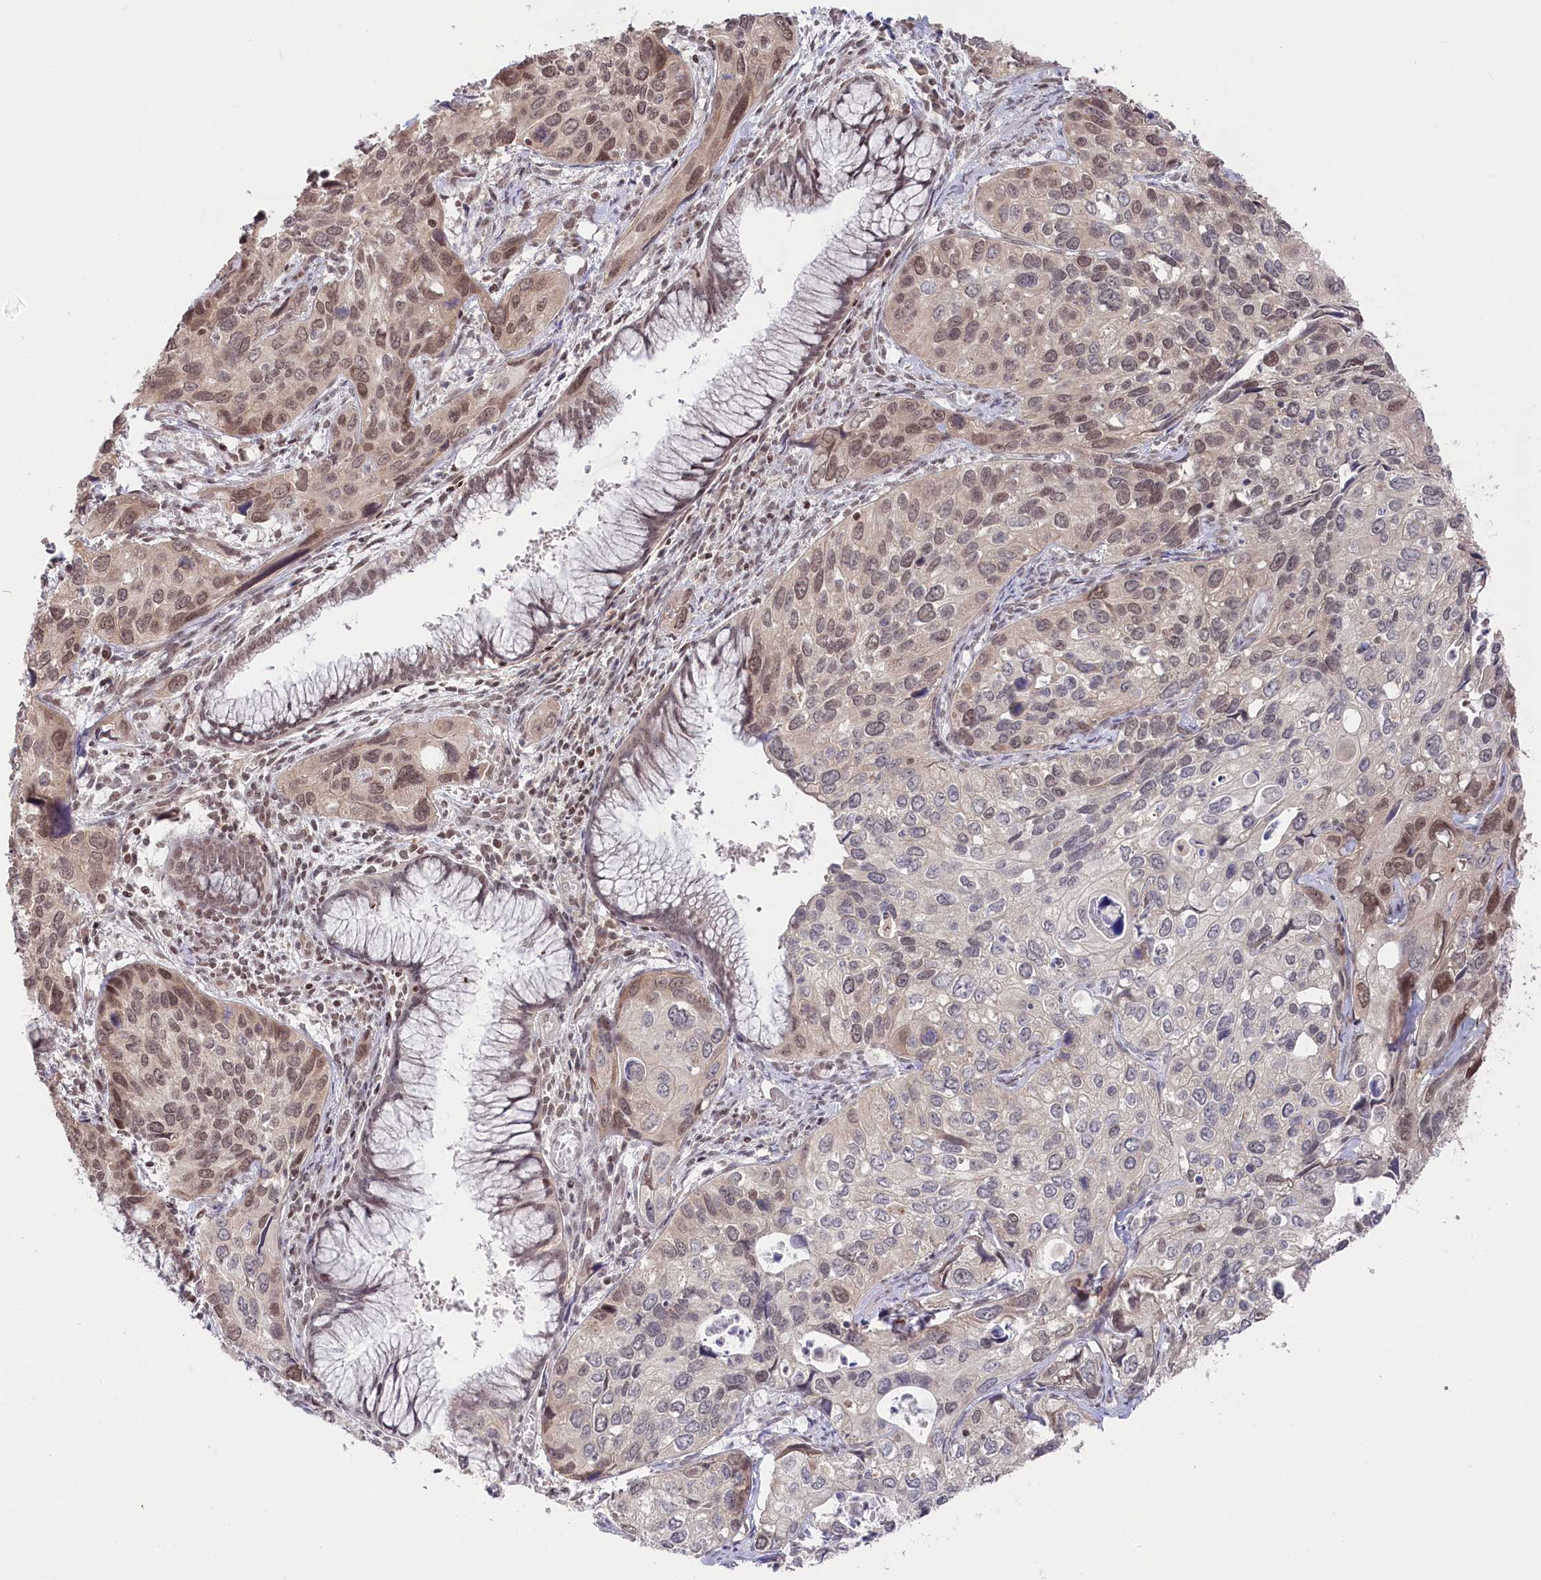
{"staining": {"intensity": "moderate", "quantity": "25%-75%", "location": "nuclear"}, "tissue": "cervical cancer", "cell_type": "Tumor cells", "image_type": "cancer", "snomed": [{"axis": "morphology", "description": "Squamous cell carcinoma, NOS"}, {"axis": "topography", "description": "Cervix"}], "caption": "Approximately 25%-75% of tumor cells in human cervical cancer (squamous cell carcinoma) show moderate nuclear protein positivity as visualized by brown immunohistochemical staining.", "gene": "CGGBP1", "patient": {"sex": "female", "age": 55}}